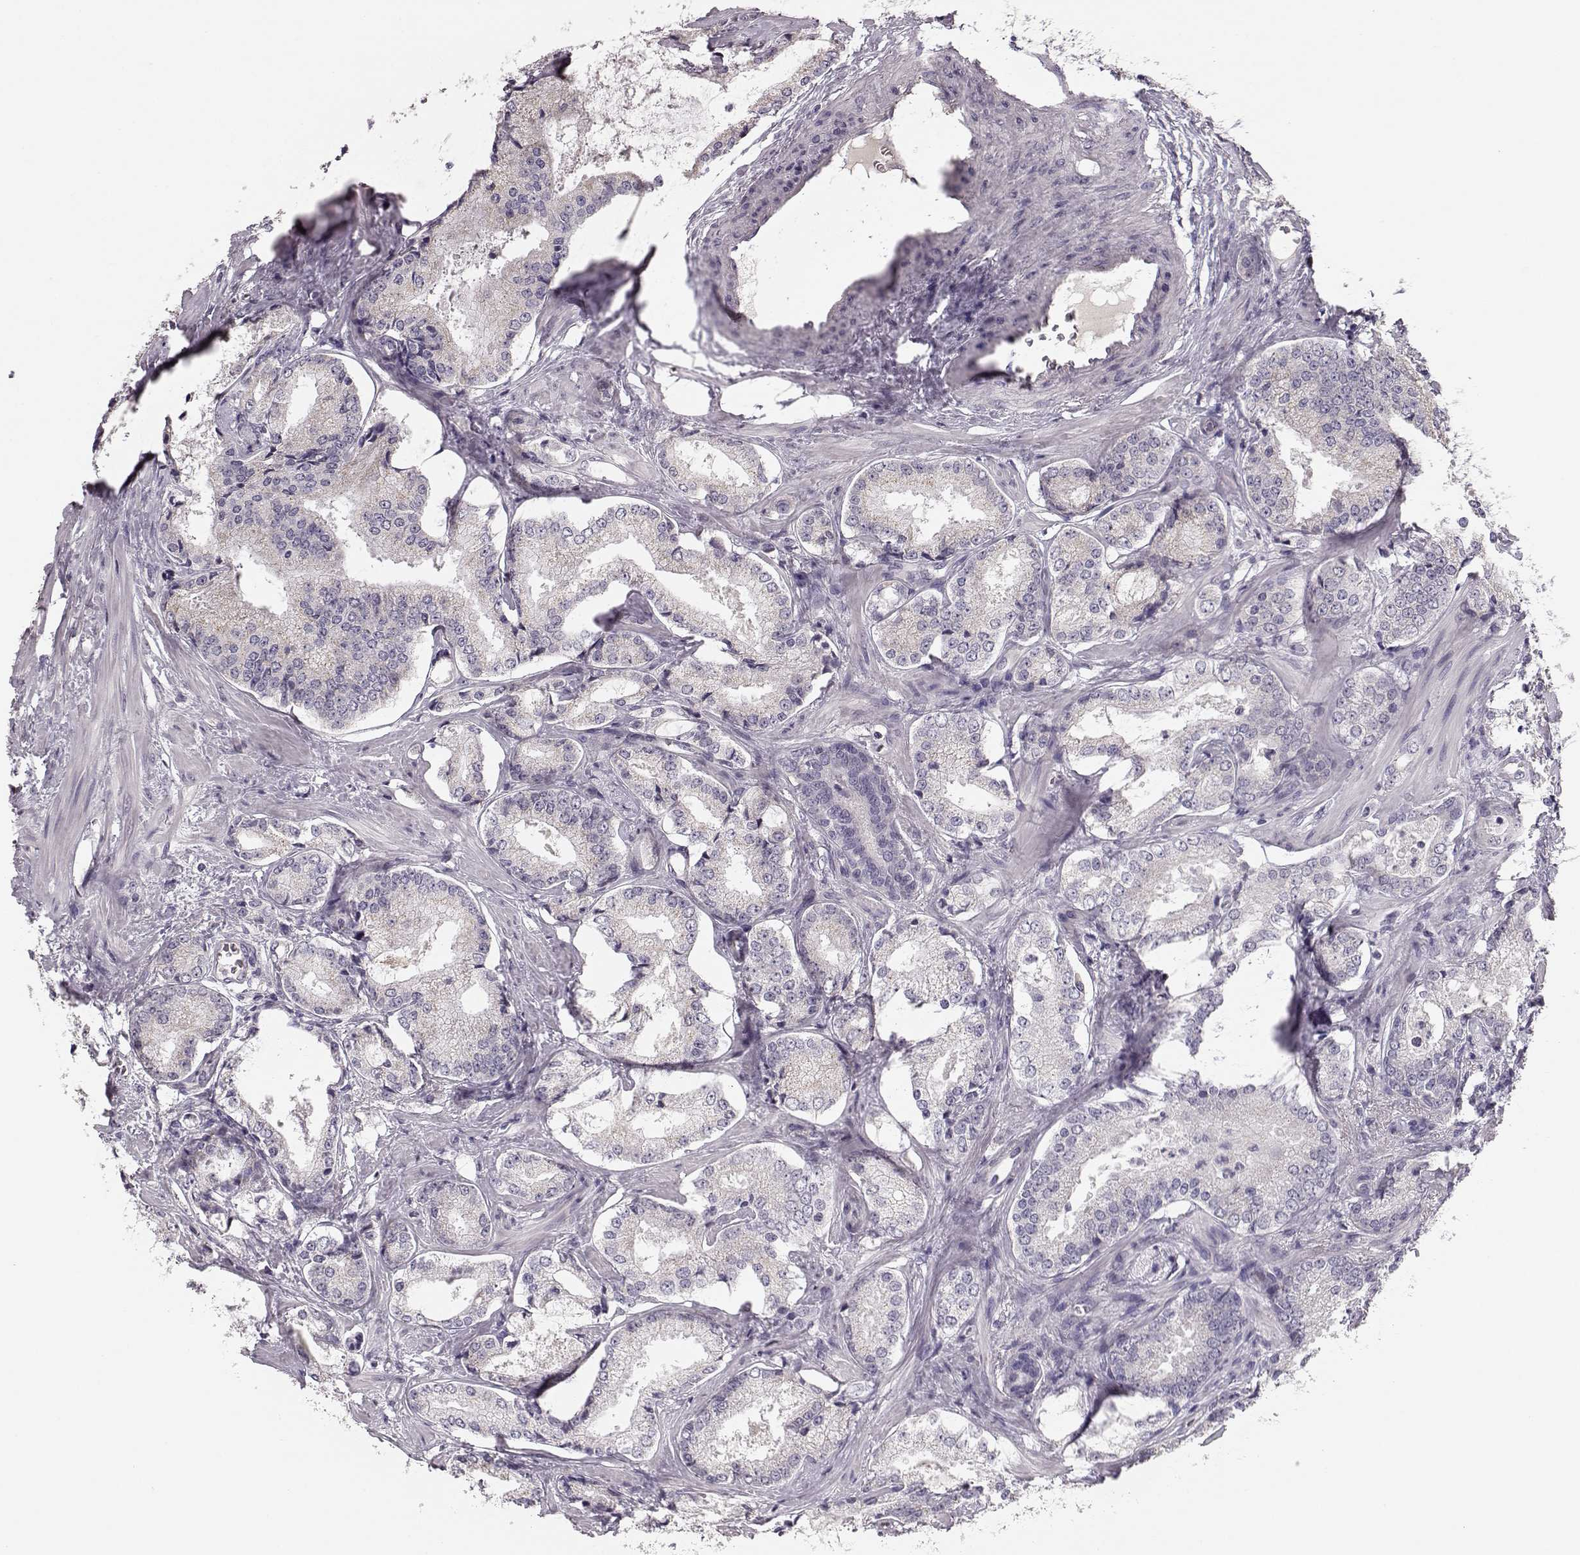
{"staining": {"intensity": "negative", "quantity": "none", "location": "none"}, "tissue": "prostate cancer", "cell_type": "Tumor cells", "image_type": "cancer", "snomed": [{"axis": "morphology", "description": "Adenocarcinoma, Low grade"}, {"axis": "topography", "description": "Prostate"}], "caption": "Micrograph shows no significant protein expression in tumor cells of prostate cancer.", "gene": "BFSP2", "patient": {"sex": "male", "age": 56}}